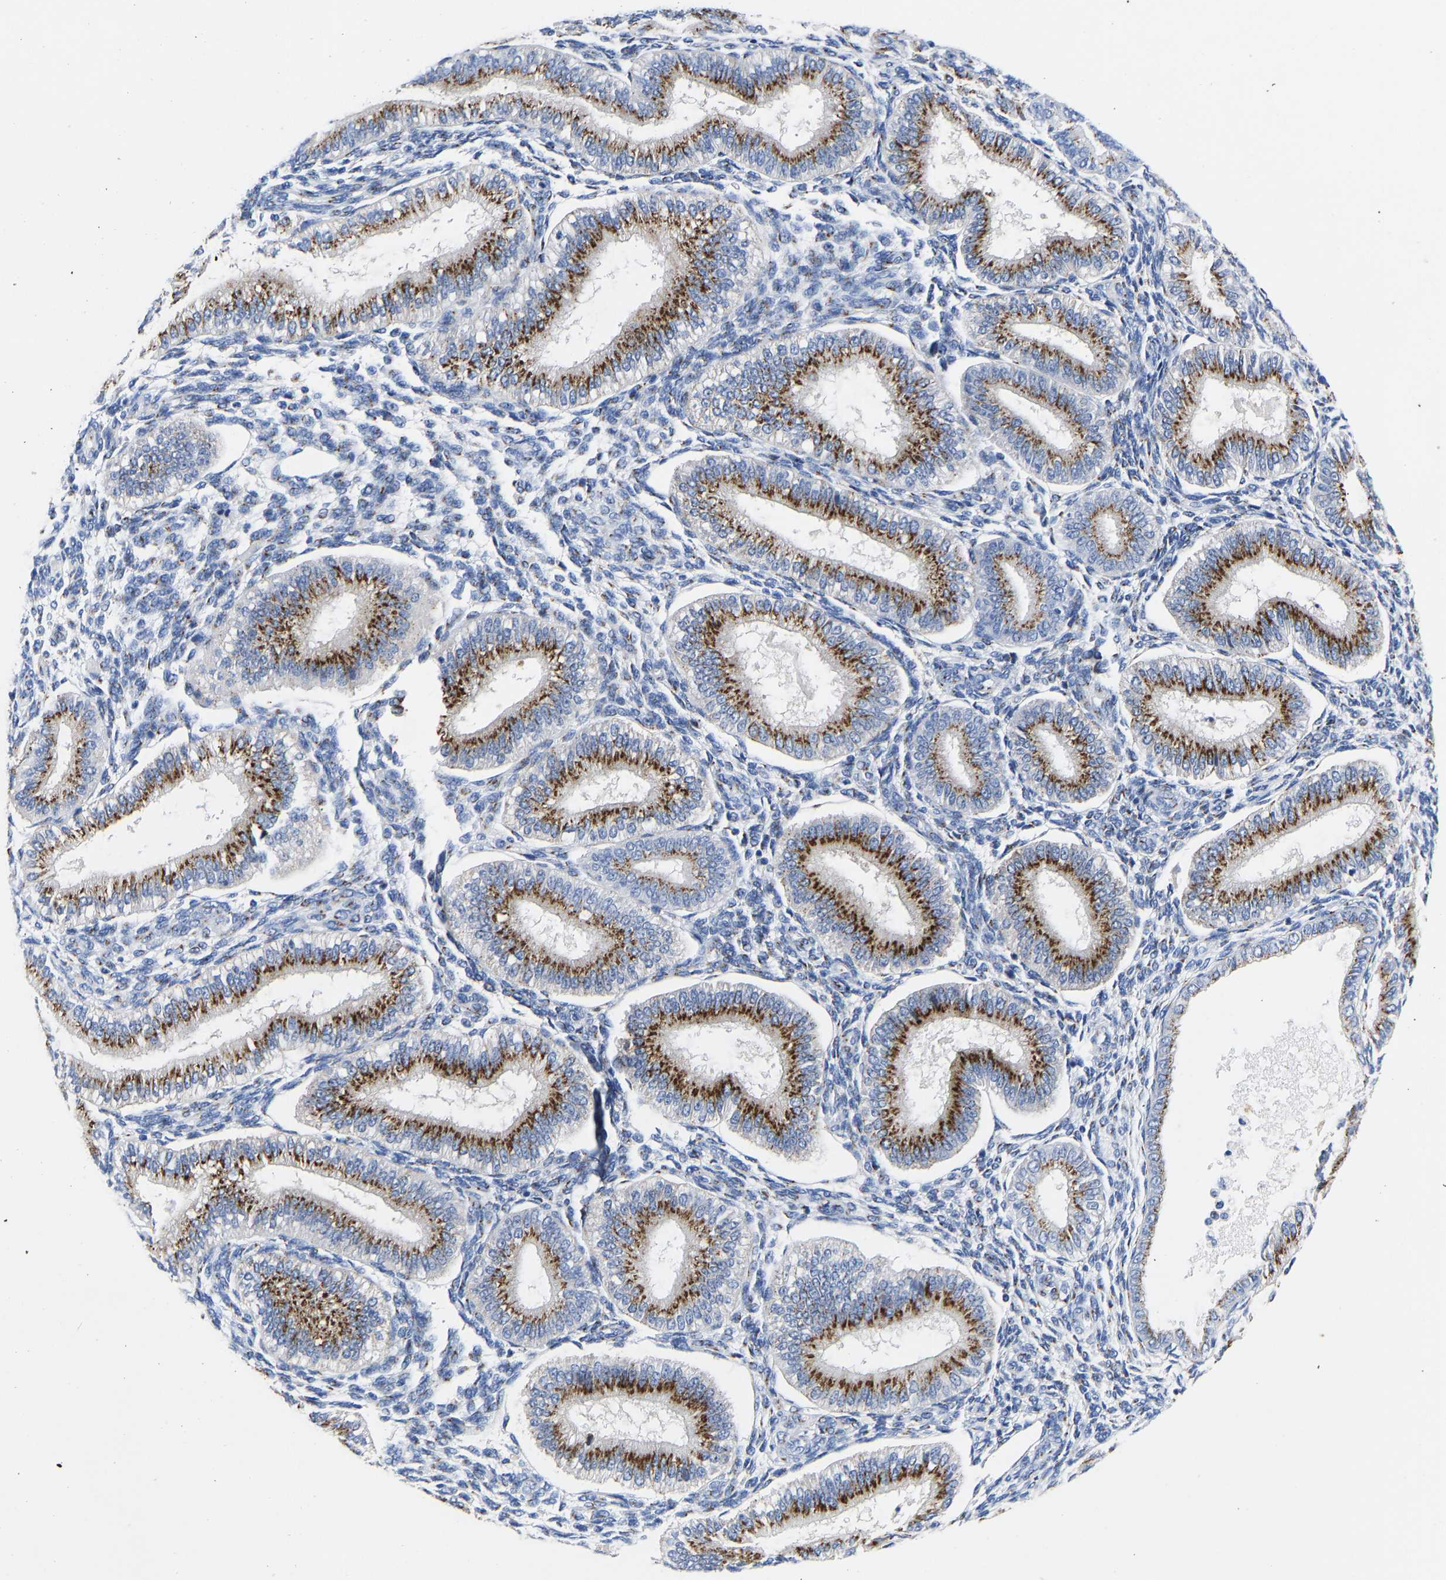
{"staining": {"intensity": "moderate", "quantity": "25%-75%", "location": "cytoplasmic/membranous"}, "tissue": "endometrium", "cell_type": "Cells in endometrial stroma", "image_type": "normal", "snomed": [{"axis": "morphology", "description": "Normal tissue, NOS"}, {"axis": "topography", "description": "Endometrium"}], "caption": "Immunohistochemical staining of benign endometrium displays medium levels of moderate cytoplasmic/membranous expression in approximately 25%-75% of cells in endometrial stroma. (Brightfield microscopy of DAB IHC at high magnification).", "gene": "TMEM87A", "patient": {"sex": "female", "age": 39}}